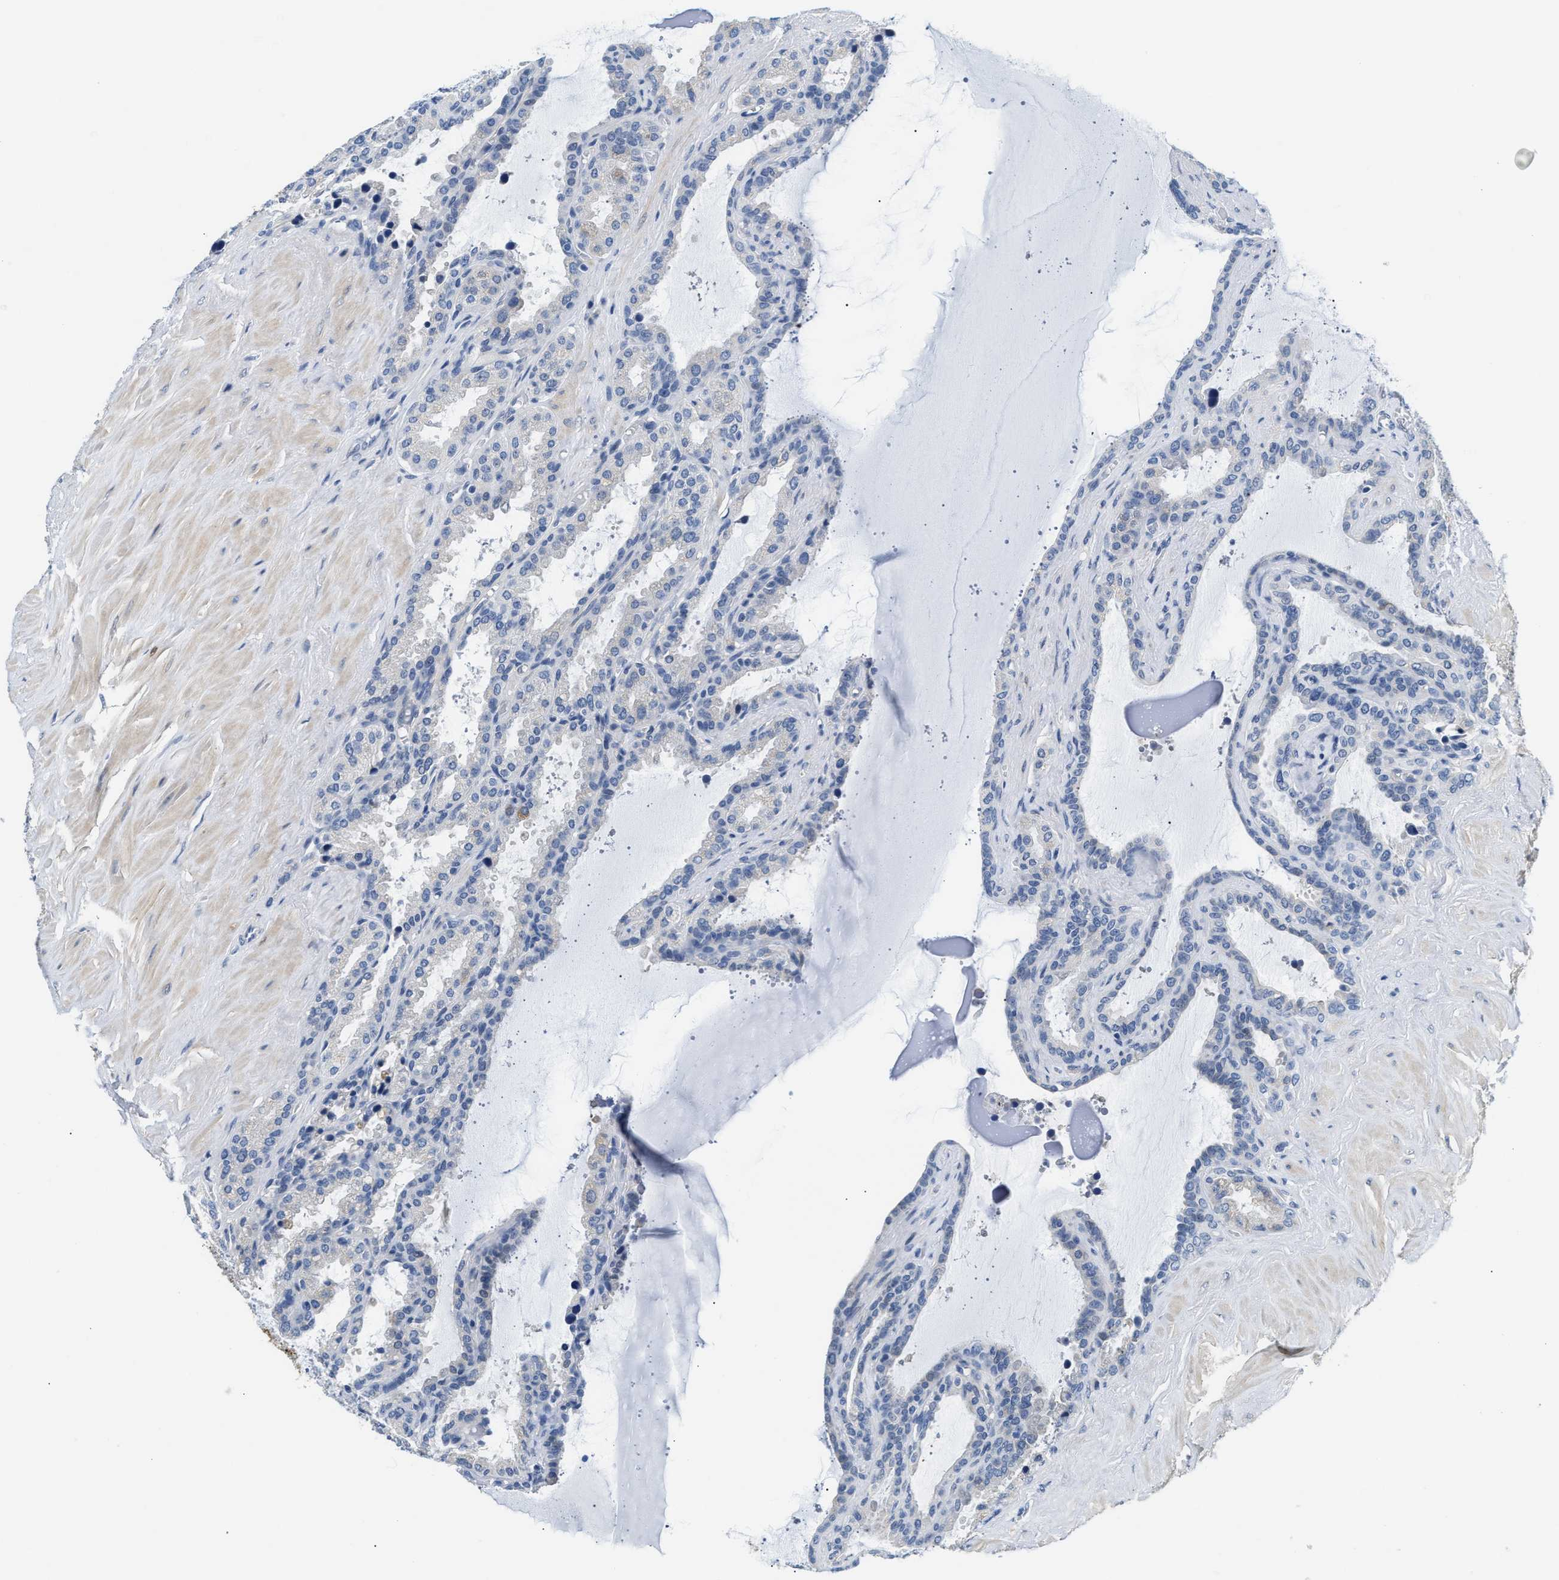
{"staining": {"intensity": "negative", "quantity": "none", "location": "none"}, "tissue": "seminal vesicle", "cell_type": "Glandular cells", "image_type": "normal", "snomed": [{"axis": "morphology", "description": "Normal tissue, NOS"}, {"axis": "topography", "description": "Seminal veicle"}], "caption": "IHC photomicrograph of normal seminal vesicle: human seminal vesicle stained with DAB (3,3'-diaminobenzidine) reveals no significant protein staining in glandular cells.", "gene": "CLGN", "patient": {"sex": "male", "age": 46}}